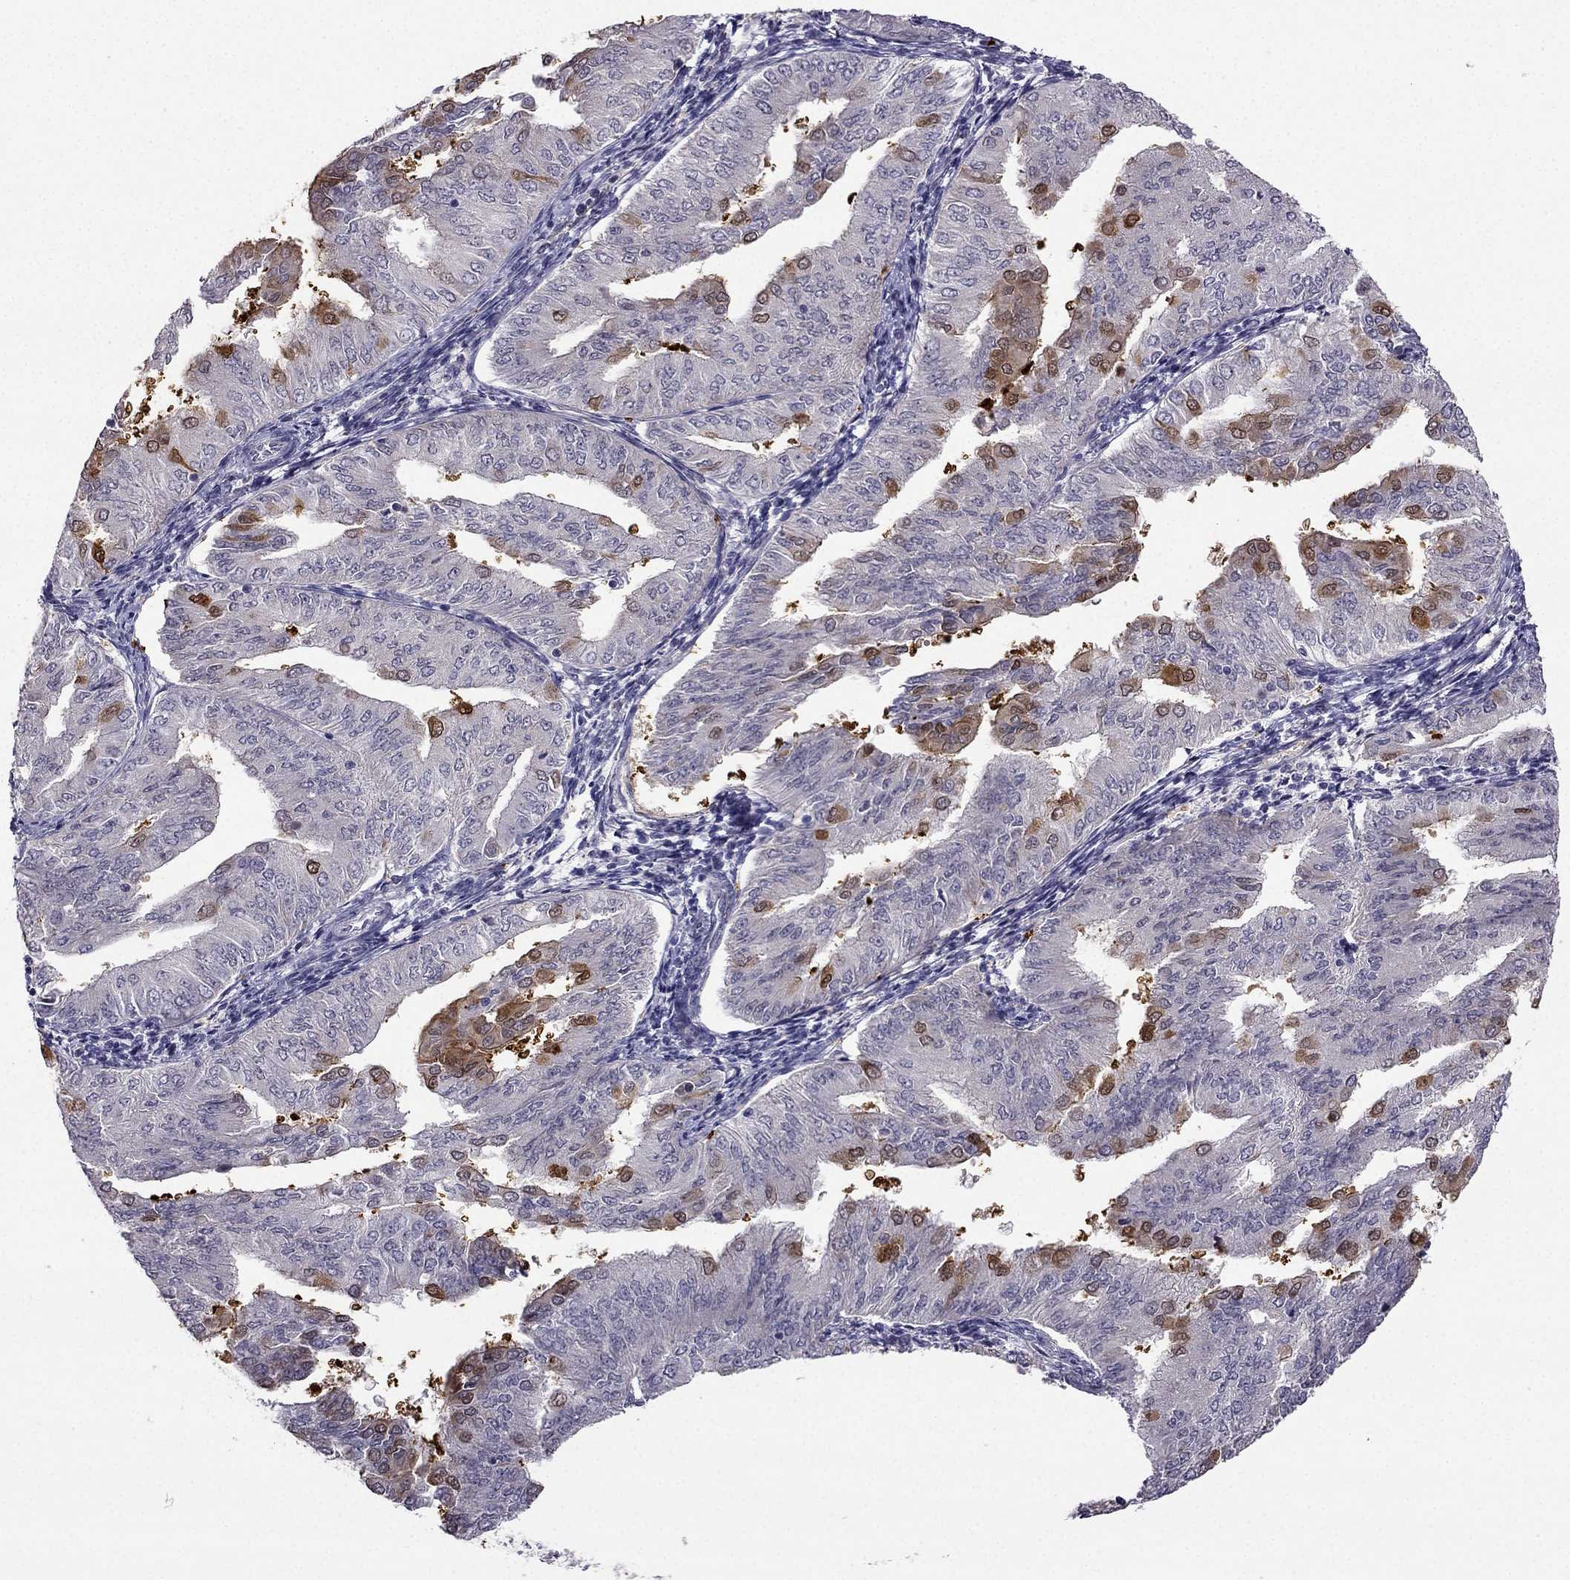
{"staining": {"intensity": "negative", "quantity": "none", "location": "none"}, "tissue": "endometrial cancer", "cell_type": "Tumor cells", "image_type": "cancer", "snomed": [{"axis": "morphology", "description": "Adenocarcinoma, NOS"}, {"axis": "topography", "description": "Endometrium"}], "caption": "IHC micrograph of human endometrial cancer stained for a protein (brown), which shows no expression in tumor cells. The staining was performed using DAB (3,3'-diaminobenzidine) to visualize the protein expression in brown, while the nuclei were stained in blue with hematoxylin (Magnification: 20x).", "gene": "NQO1", "patient": {"sex": "female", "age": 53}}